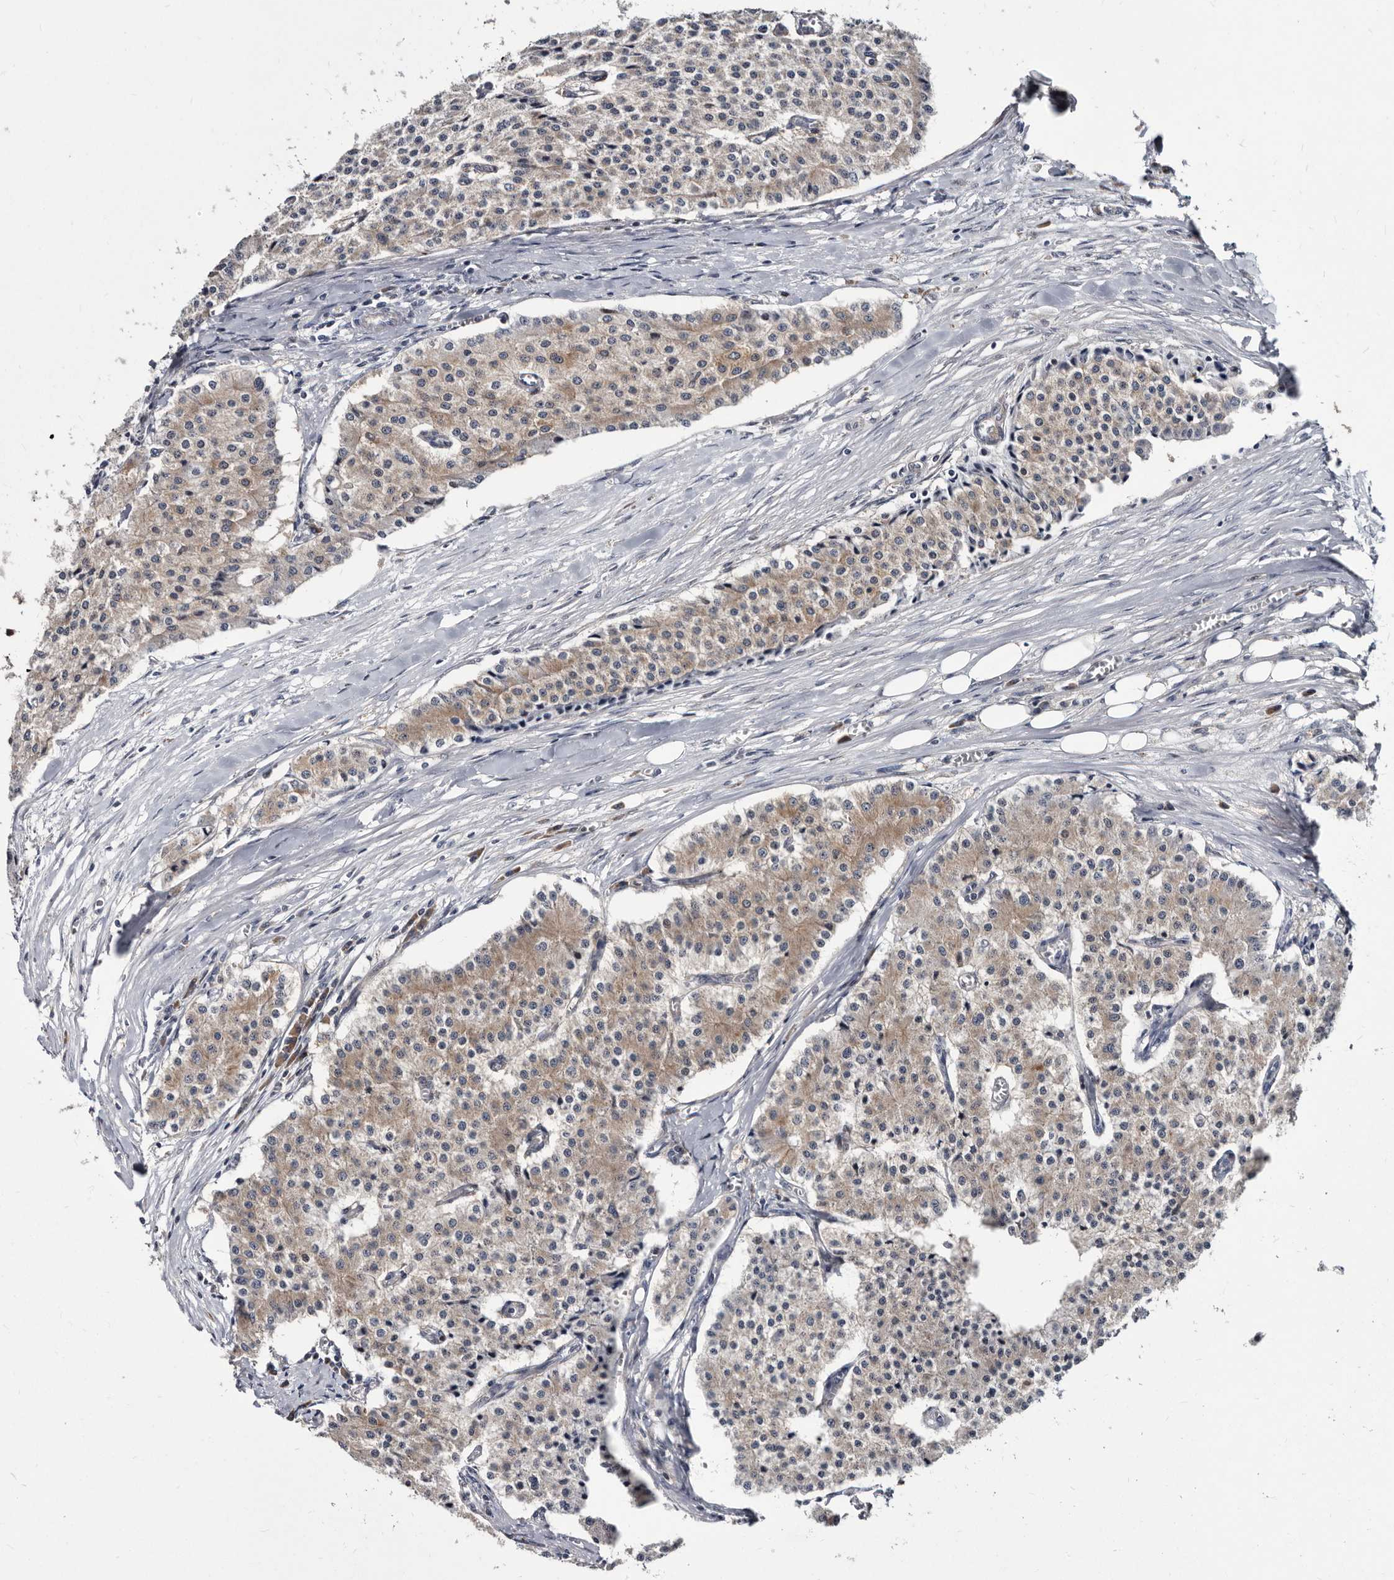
{"staining": {"intensity": "weak", "quantity": "25%-75%", "location": "cytoplasmic/membranous"}, "tissue": "carcinoid", "cell_type": "Tumor cells", "image_type": "cancer", "snomed": [{"axis": "morphology", "description": "Carcinoid, malignant, NOS"}, {"axis": "topography", "description": "Colon"}], "caption": "This is an image of IHC staining of malignant carcinoid, which shows weak expression in the cytoplasmic/membranous of tumor cells.", "gene": "ABCF2", "patient": {"sex": "female", "age": 52}}